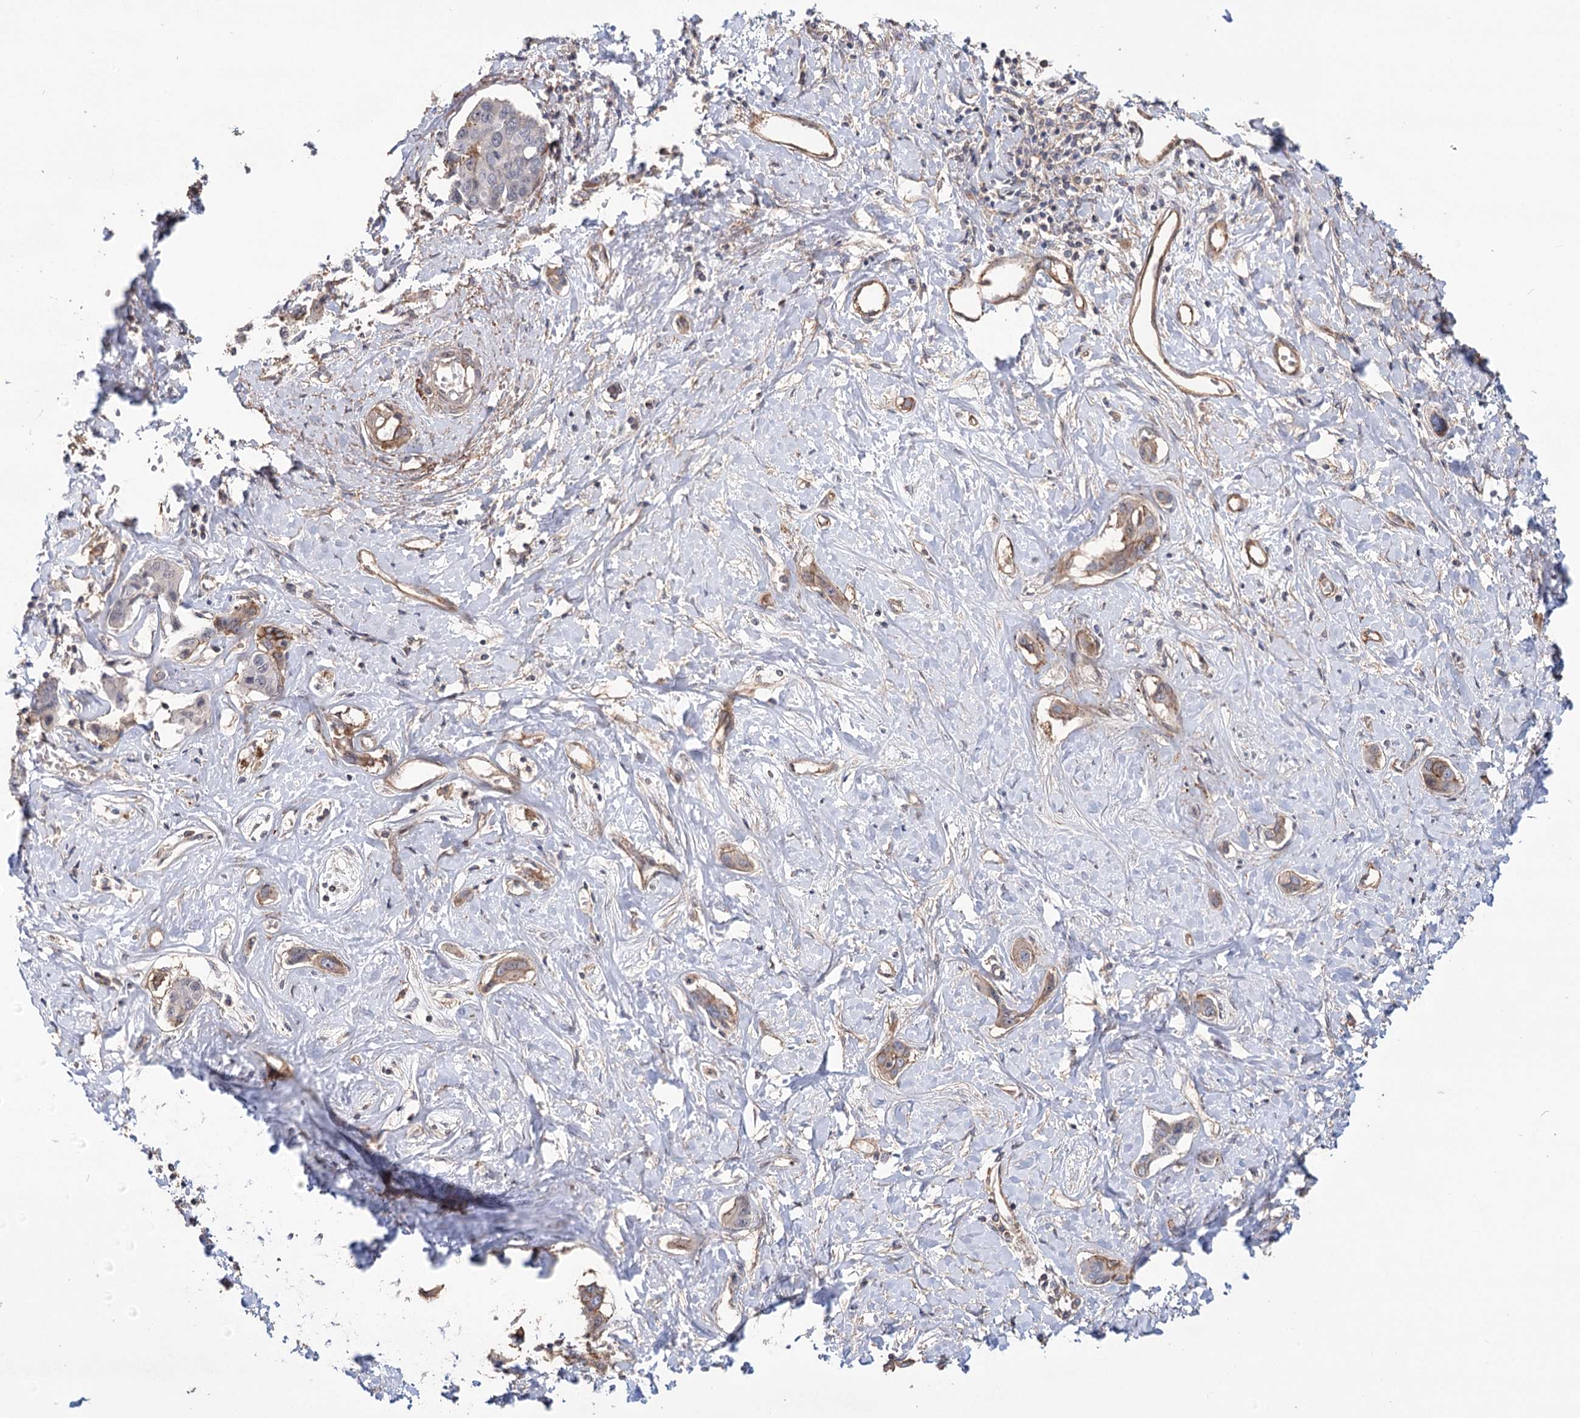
{"staining": {"intensity": "moderate", "quantity": "25%-75%", "location": "cytoplasmic/membranous"}, "tissue": "liver cancer", "cell_type": "Tumor cells", "image_type": "cancer", "snomed": [{"axis": "morphology", "description": "Cholangiocarcinoma"}, {"axis": "topography", "description": "Liver"}], "caption": "There is medium levels of moderate cytoplasmic/membranous staining in tumor cells of cholangiocarcinoma (liver), as demonstrated by immunohistochemical staining (brown color).", "gene": "TMEM218", "patient": {"sex": "male", "age": 59}}